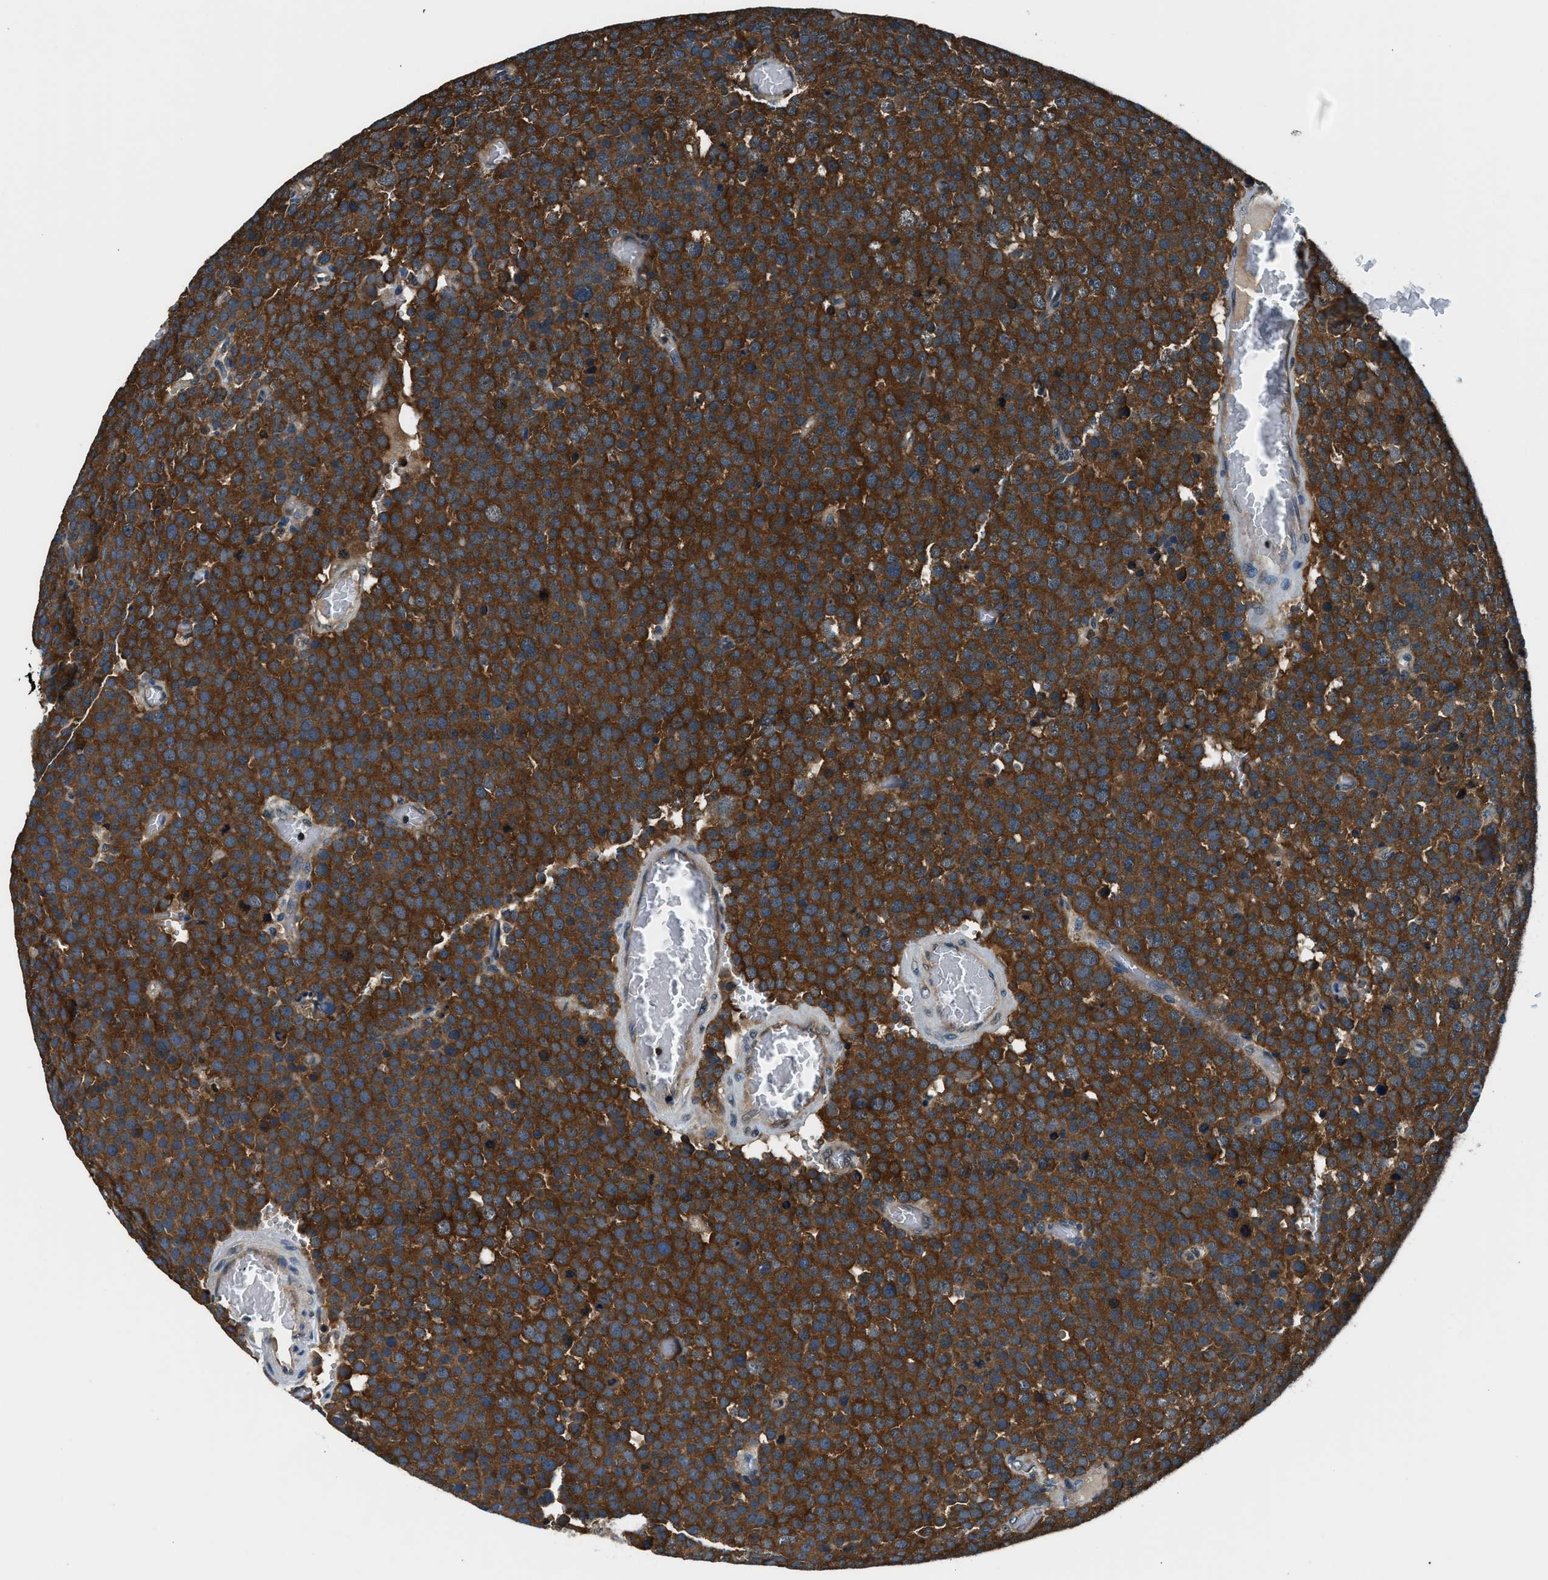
{"staining": {"intensity": "strong", "quantity": ">75%", "location": "cytoplasmic/membranous"}, "tissue": "testis cancer", "cell_type": "Tumor cells", "image_type": "cancer", "snomed": [{"axis": "morphology", "description": "Normal tissue, NOS"}, {"axis": "morphology", "description": "Seminoma, NOS"}, {"axis": "topography", "description": "Testis"}], "caption": "Immunohistochemical staining of testis seminoma exhibits high levels of strong cytoplasmic/membranous protein staining in about >75% of tumor cells.", "gene": "ARFGAP2", "patient": {"sex": "male", "age": 71}}